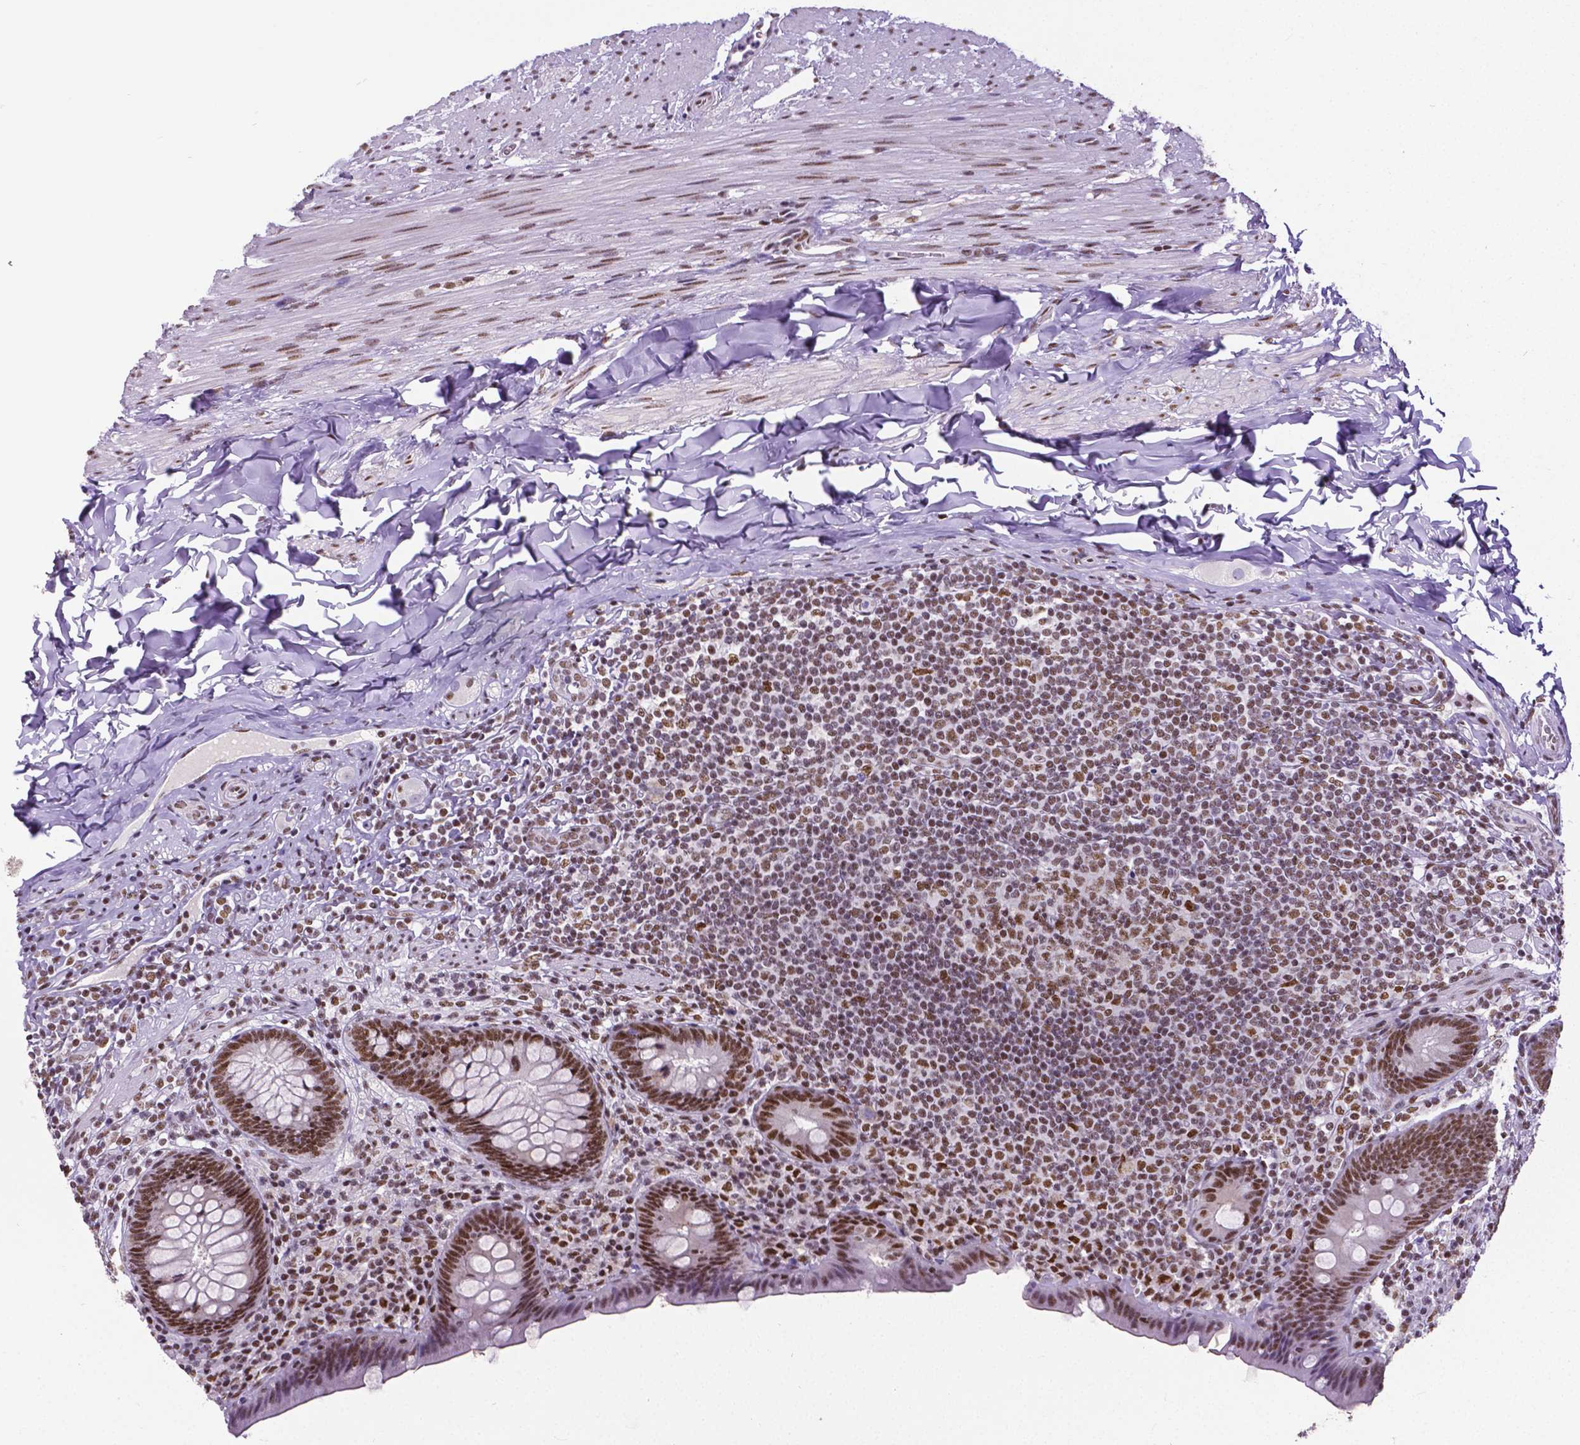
{"staining": {"intensity": "moderate", "quantity": ">75%", "location": "nuclear"}, "tissue": "appendix", "cell_type": "Glandular cells", "image_type": "normal", "snomed": [{"axis": "morphology", "description": "Normal tissue, NOS"}, {"axis": "topography", "description": "Appendix"}], "caption": "IHC micrograph of benign appendix: appendix stained using immunohistochemistry demonstrates medium levels of moderate protein expression localized specifically in the nuclear of glandular cells, appearing as a nuclear brown color.", "gene": "REST", "patient": {"sex": "male", "age": 47}}